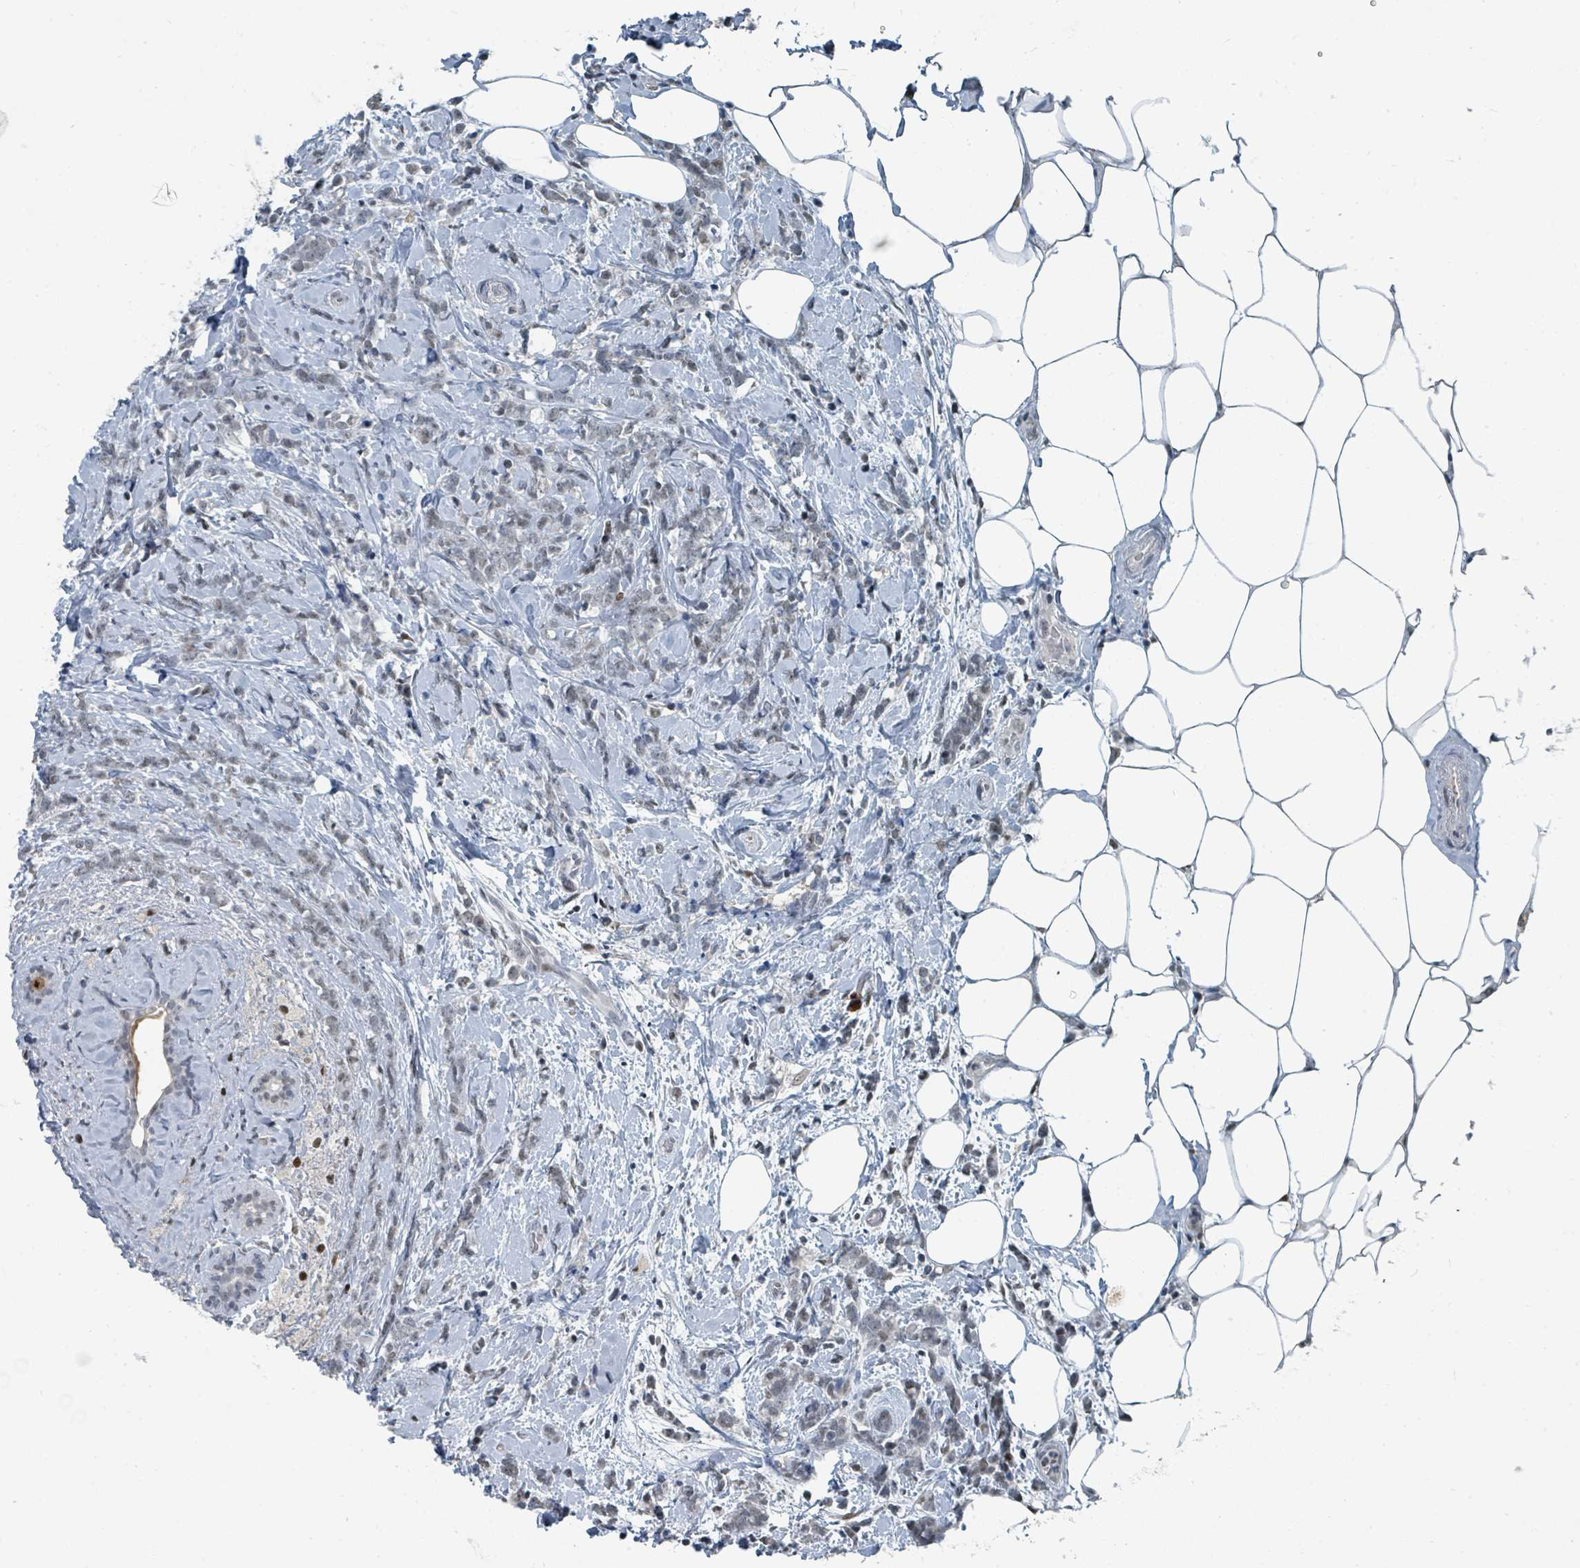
{"staining": {"intensity": "weak", "quantity": "<25%", "location": "nuclear"}, "tissue": "breast cancer", "cell_type": "Tumor cells", "image_type": "cancer", "snomed": [{"axis": "morphology", "description": "Lobular carcinoma"}, {"axis": "topography", "description": "Breast"}], "caption": "The micrograph displays no significant staining in tumor cells of breast cancer.", "gene": "UCK1", "patient": {"sex": "female", "age": 58}}